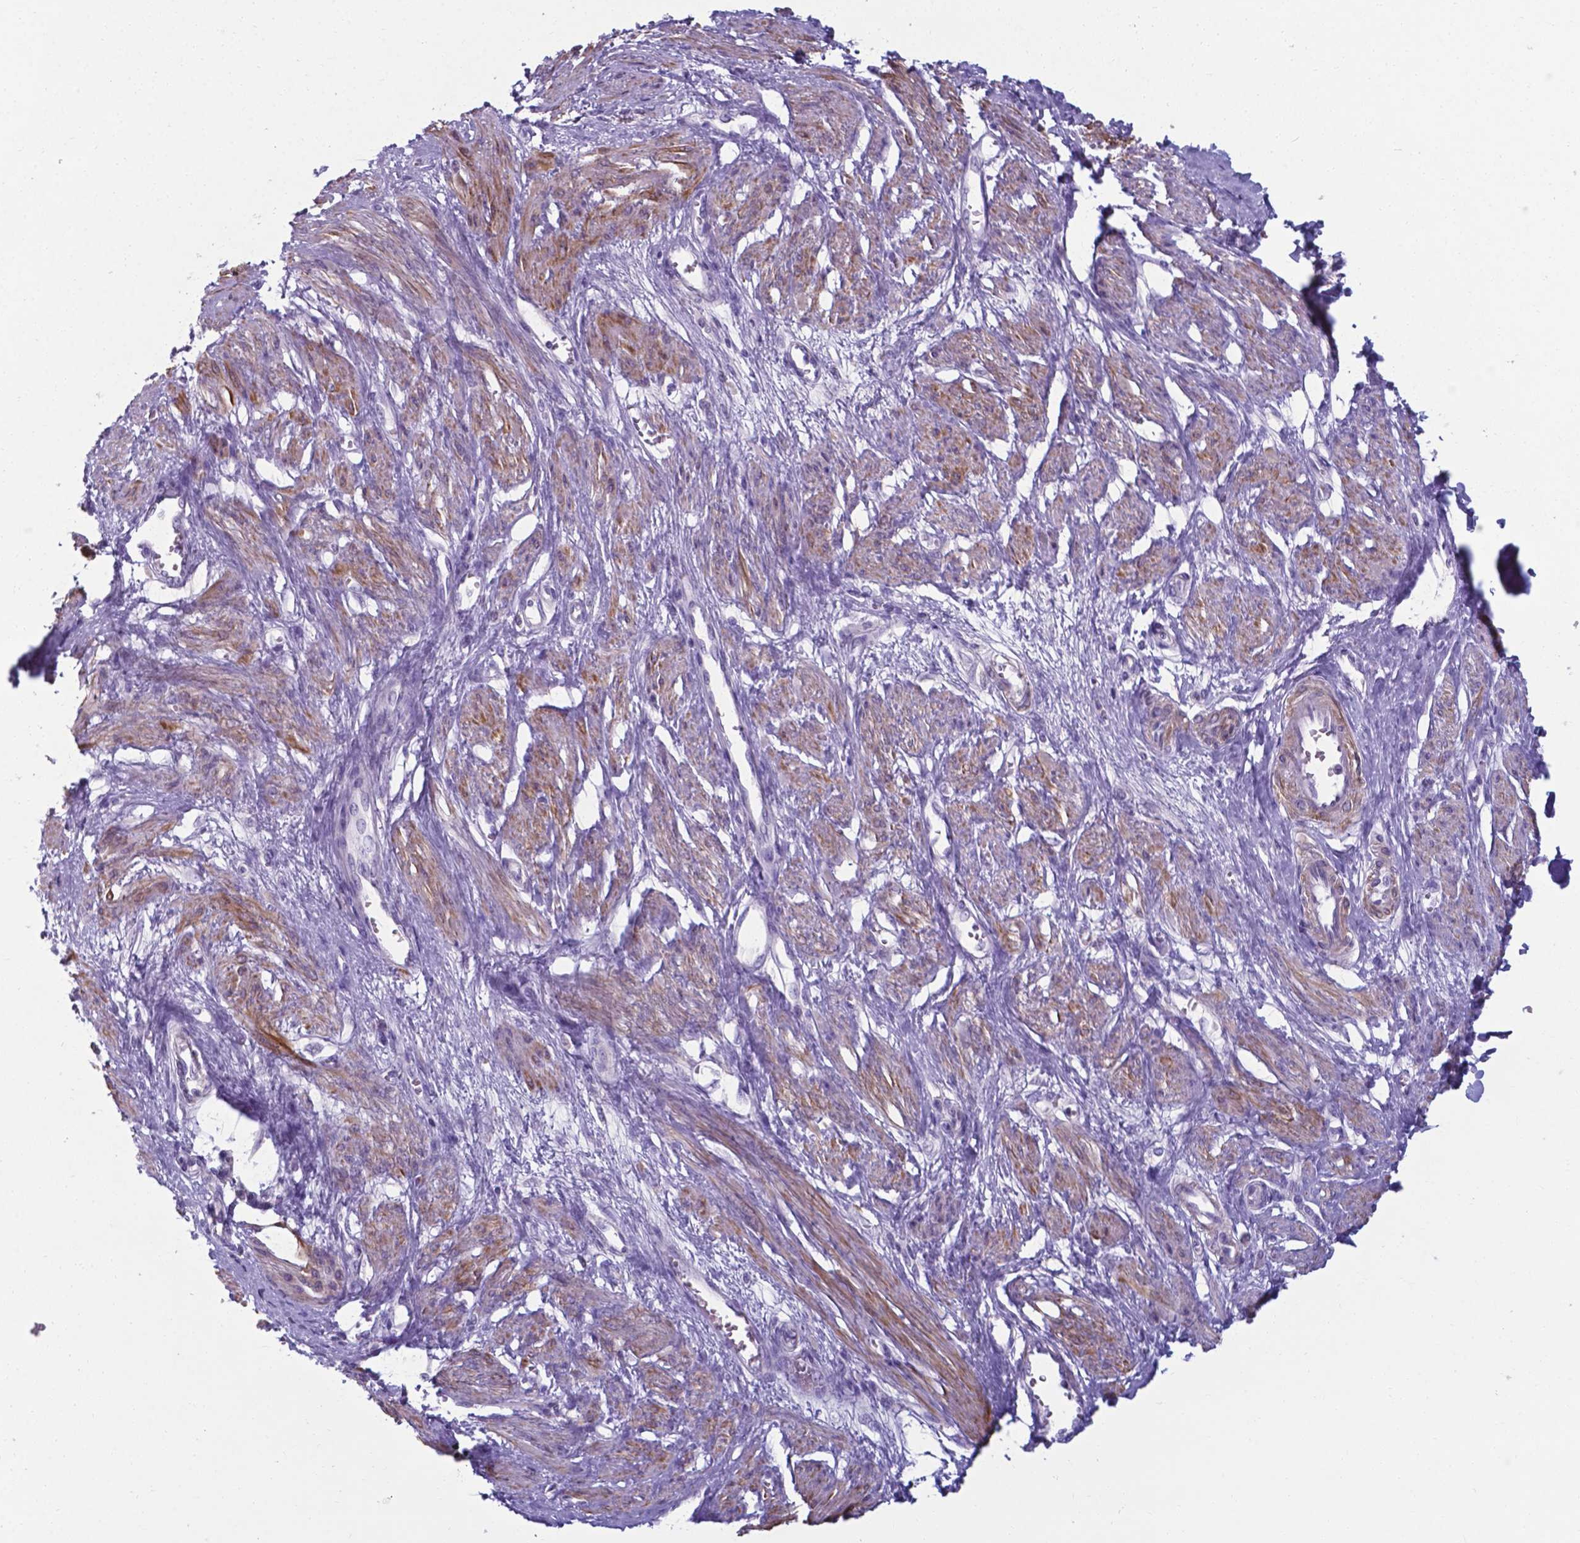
{"staining": {"intensity": "moderate", "quantity": "25%-75%", "location": "cytoplasmic/membranous"}, "tissue": "smooth muscle", "cell_type": "Smooth muscle cells", "image_type": "normal", "snomed": [{"axis": "morphology", "description": "Normal tissue, NOS"}, {"axis": "topography", "description": "Smooth muscle"}, {"axis": "topography", "description": "Uterus"}], "caption": "Benign smooth muscle shows moderate cytoplasmic/membranous staining in approximately 25%-75% of smooth muscle cells, visualized by immunohistochemistry.", "gene": "AP5B1", "patient": {"sex": "female", "age": 39}}